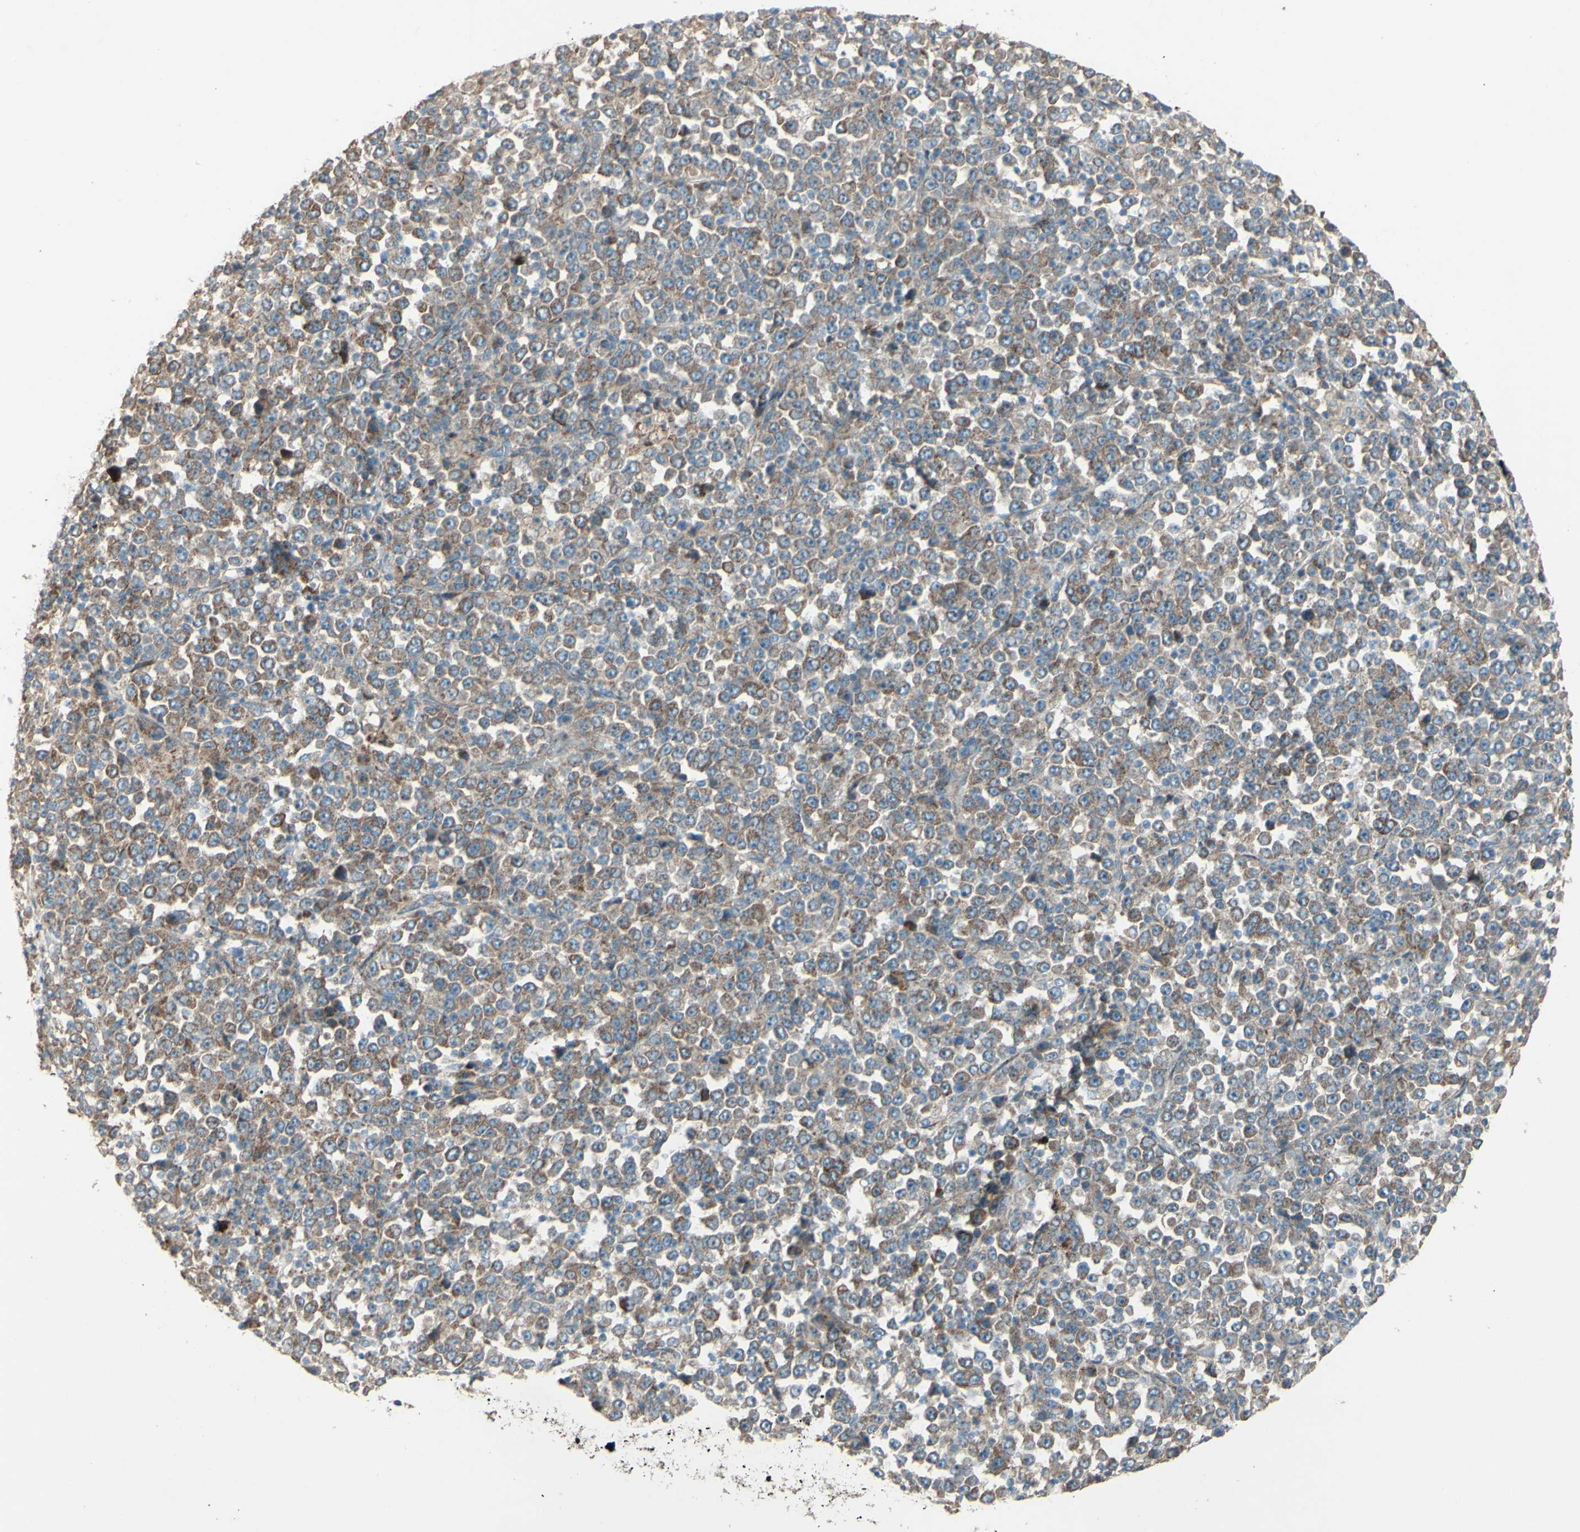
{"staining": {"intensity": "moderate", "quantity": ">75%", "location": "cytoplasmic/membranous"}, "tissue": "stomach cancer", "cell_type": "Tumor cells", "image_type": "cancer", "snomed": [{"axis": "morphology", "description": "Normal tissue, NOS"}, {"axis": "morphology", "description": "Adenocarcinoma, NOS"}, {"axis": "topography", "description": "Stomach, upper"}, {"axis": "topography", "description": "Stomach"}], "caption": "The image displays immunohistochemical staining of stomach adenocarcinoma. There is moderate cytoplasmic/membranous positivity is seen in approximately >75% of tumor cells.", "gene": "RHOT1", "patient": {"sex": "male", "age": 59}}